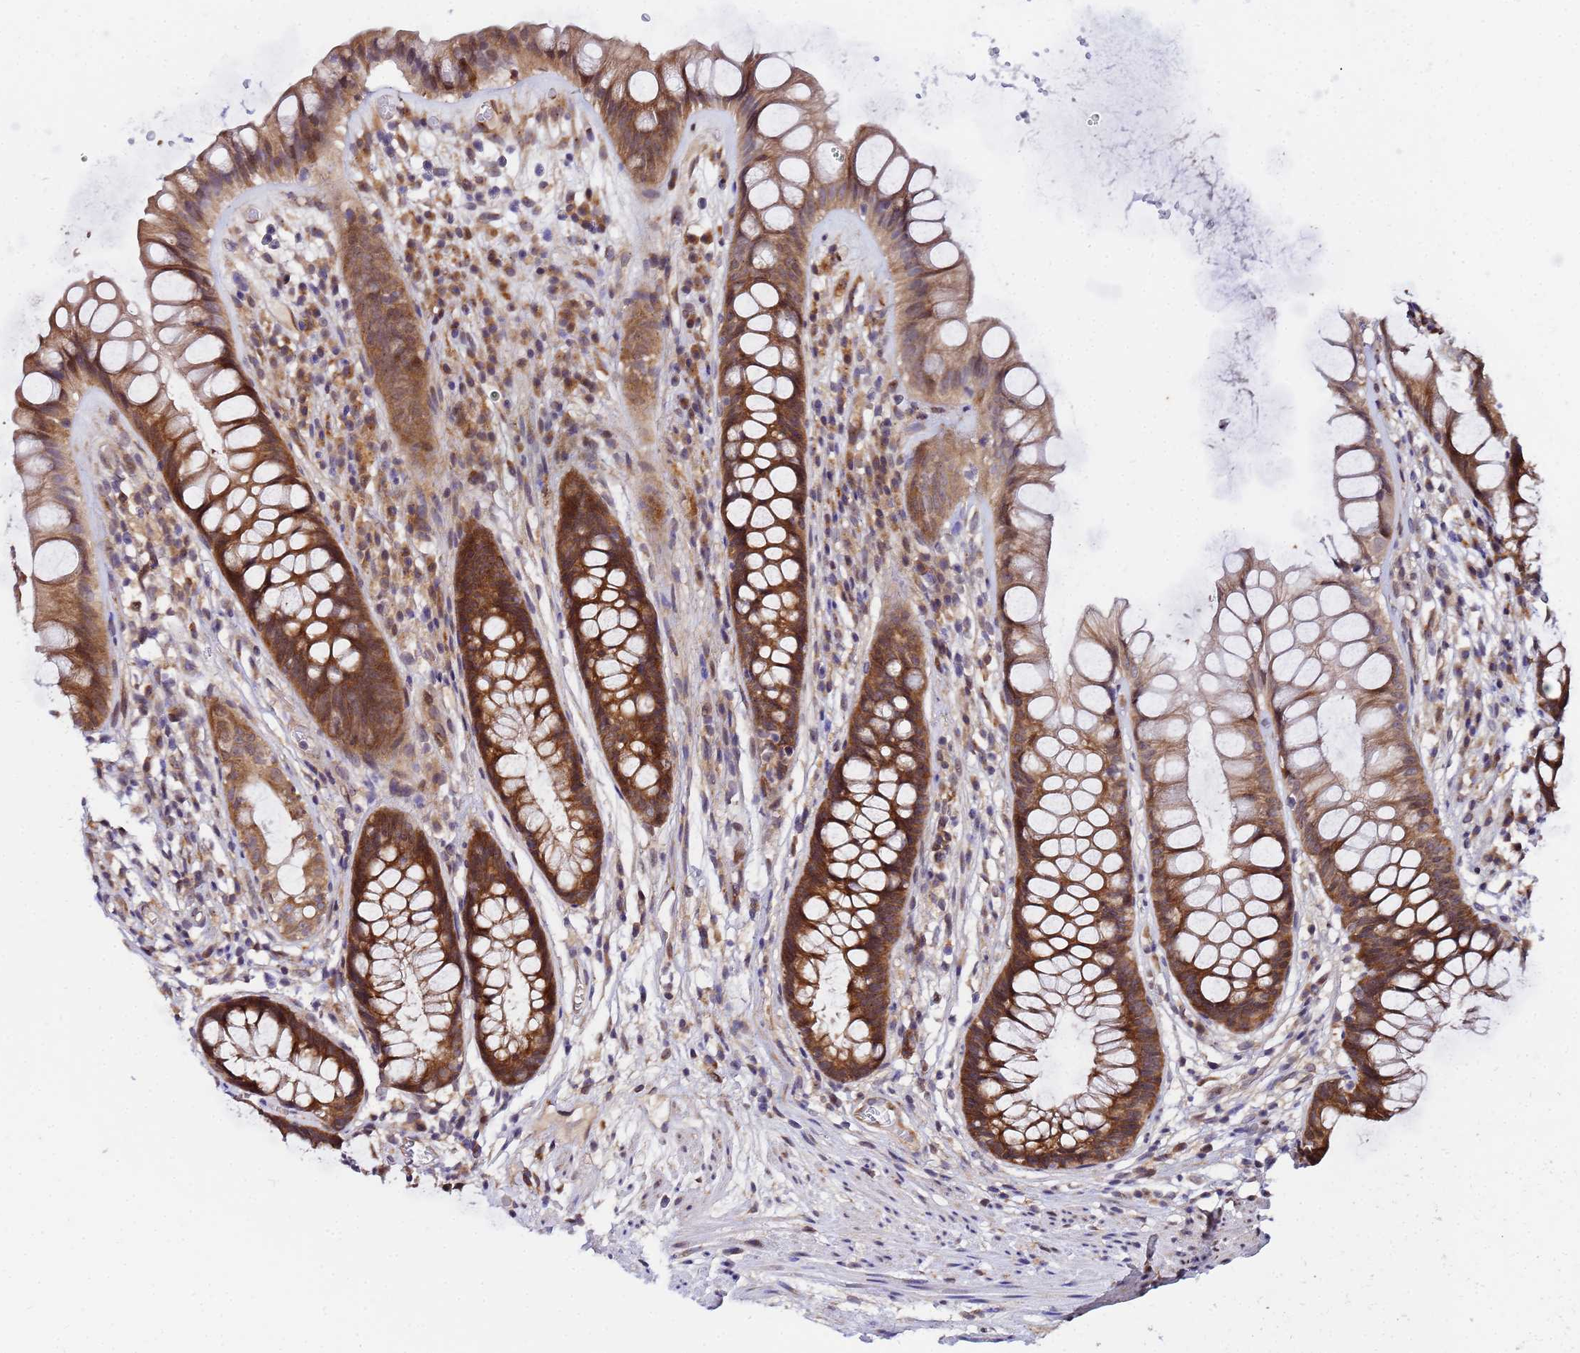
{"staining": {"intensity": "strong", "quantity": ">75%", "location": "cytoplasmic/membranous"}, "tissue": "rectum", "cell_type": "Glandular cells", "image_type": "normal", "snomed": [{"axis": "morphology", "description": "Normal tissue, NOS"}, {"axis": "topography", "description": "Rectum"}], "caption": "IHC image of unremarkable rectum: human rectum stained using immunohistochemistry (IHC) demonstrates high levels of strong protein expression localized specifically in the cytoplasmic/membranous of glandular cells, appearing as a cytoplasmic/membranous brown color.", "gene": "UNC93B1", "patient": {"sex": "male", "age": 74}}